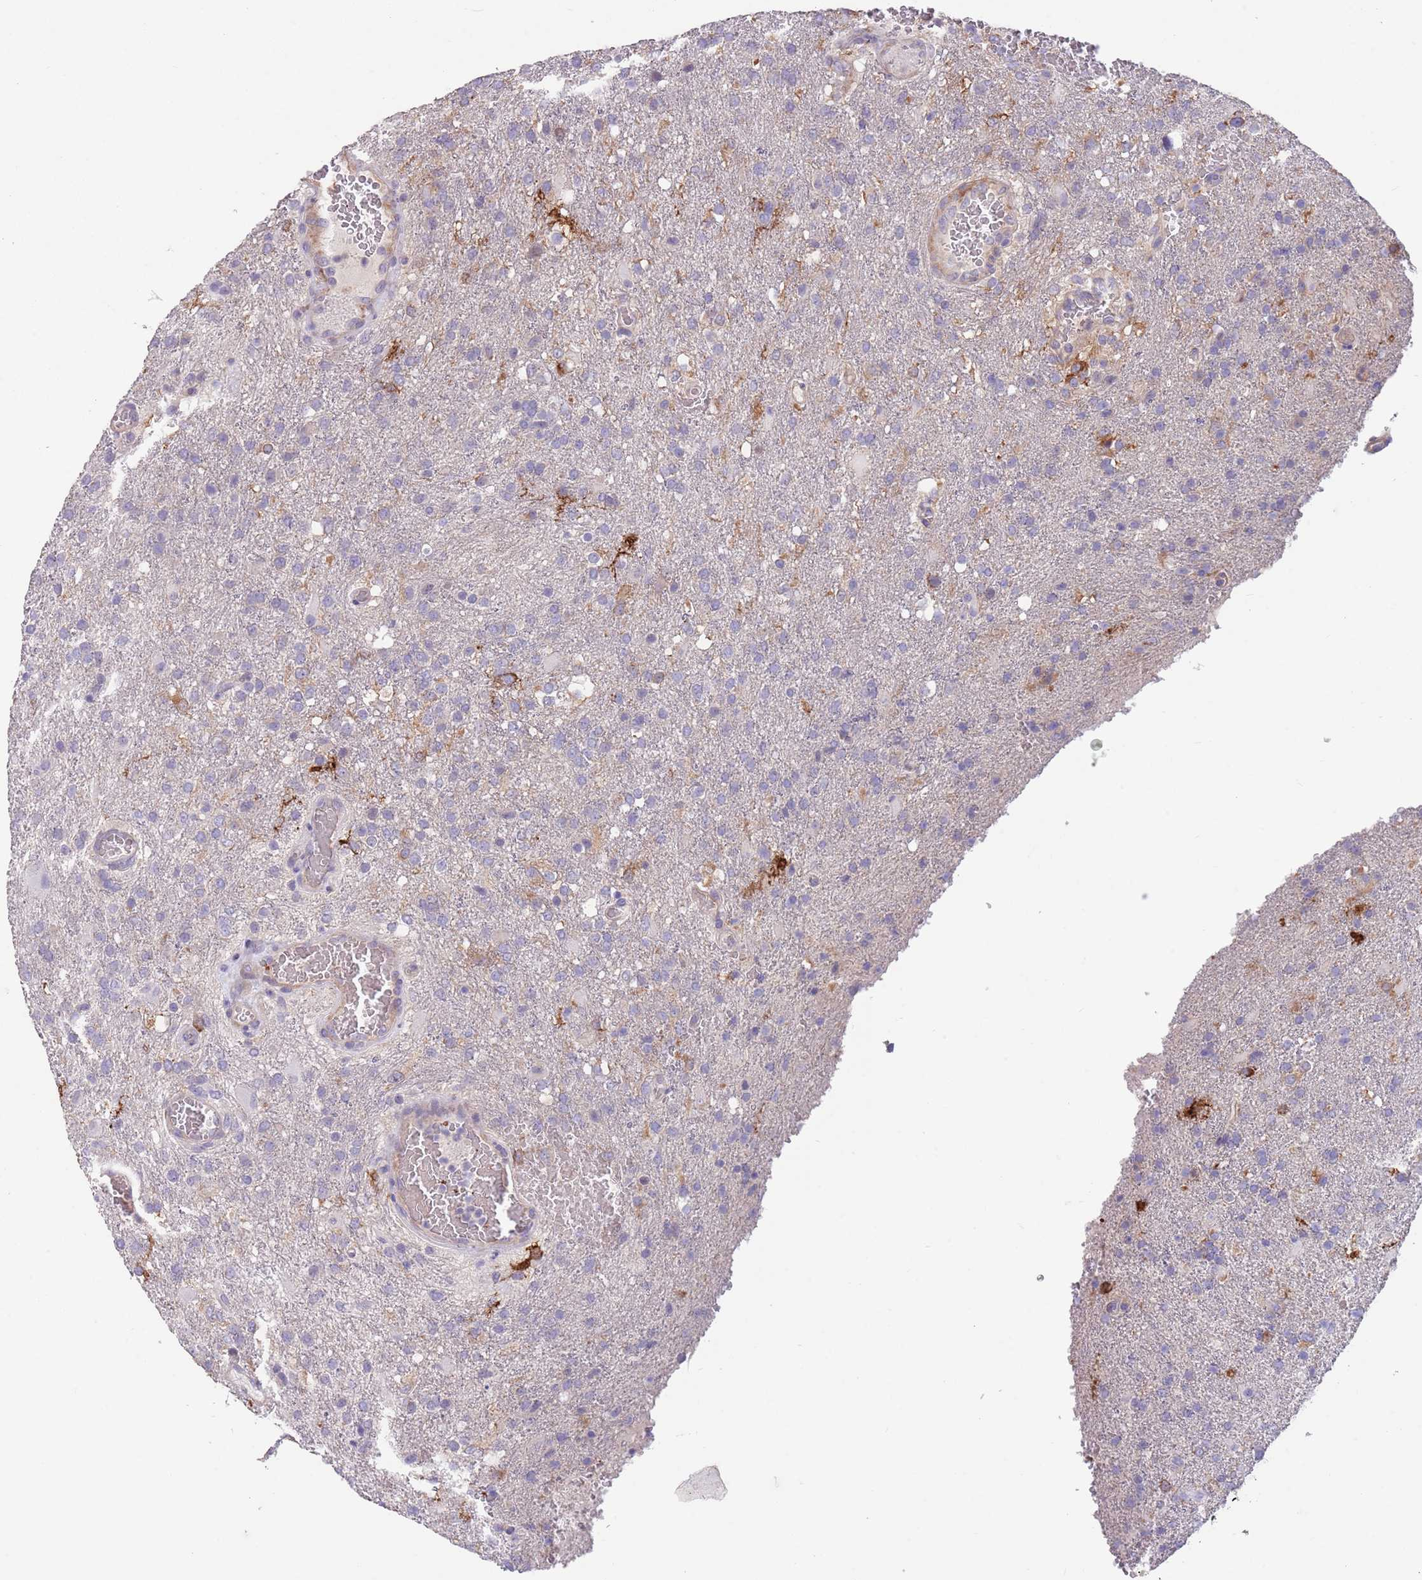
{"staining": {"intensity": "negative", "quantity": "none", "location": "none"}, "tissue": "glioma", "cell_type": "Tumor cells", "image_type": "cancer", "snomed": [{"axis": "morphology", "description": "Glioma, malignant, High grade"}, {"axis": "topography", "description": "Brain"}], "caption": "The micrograph reveals no staining of tumor cells in glioma. (Stains: DAB immunohistochemistry (IHC) with hematoxylin counter stain, Microscopy: brightfield microscopy at high magnification).", "gene": "ZNF14", "patient": {"sex": "female", "age": 74}}